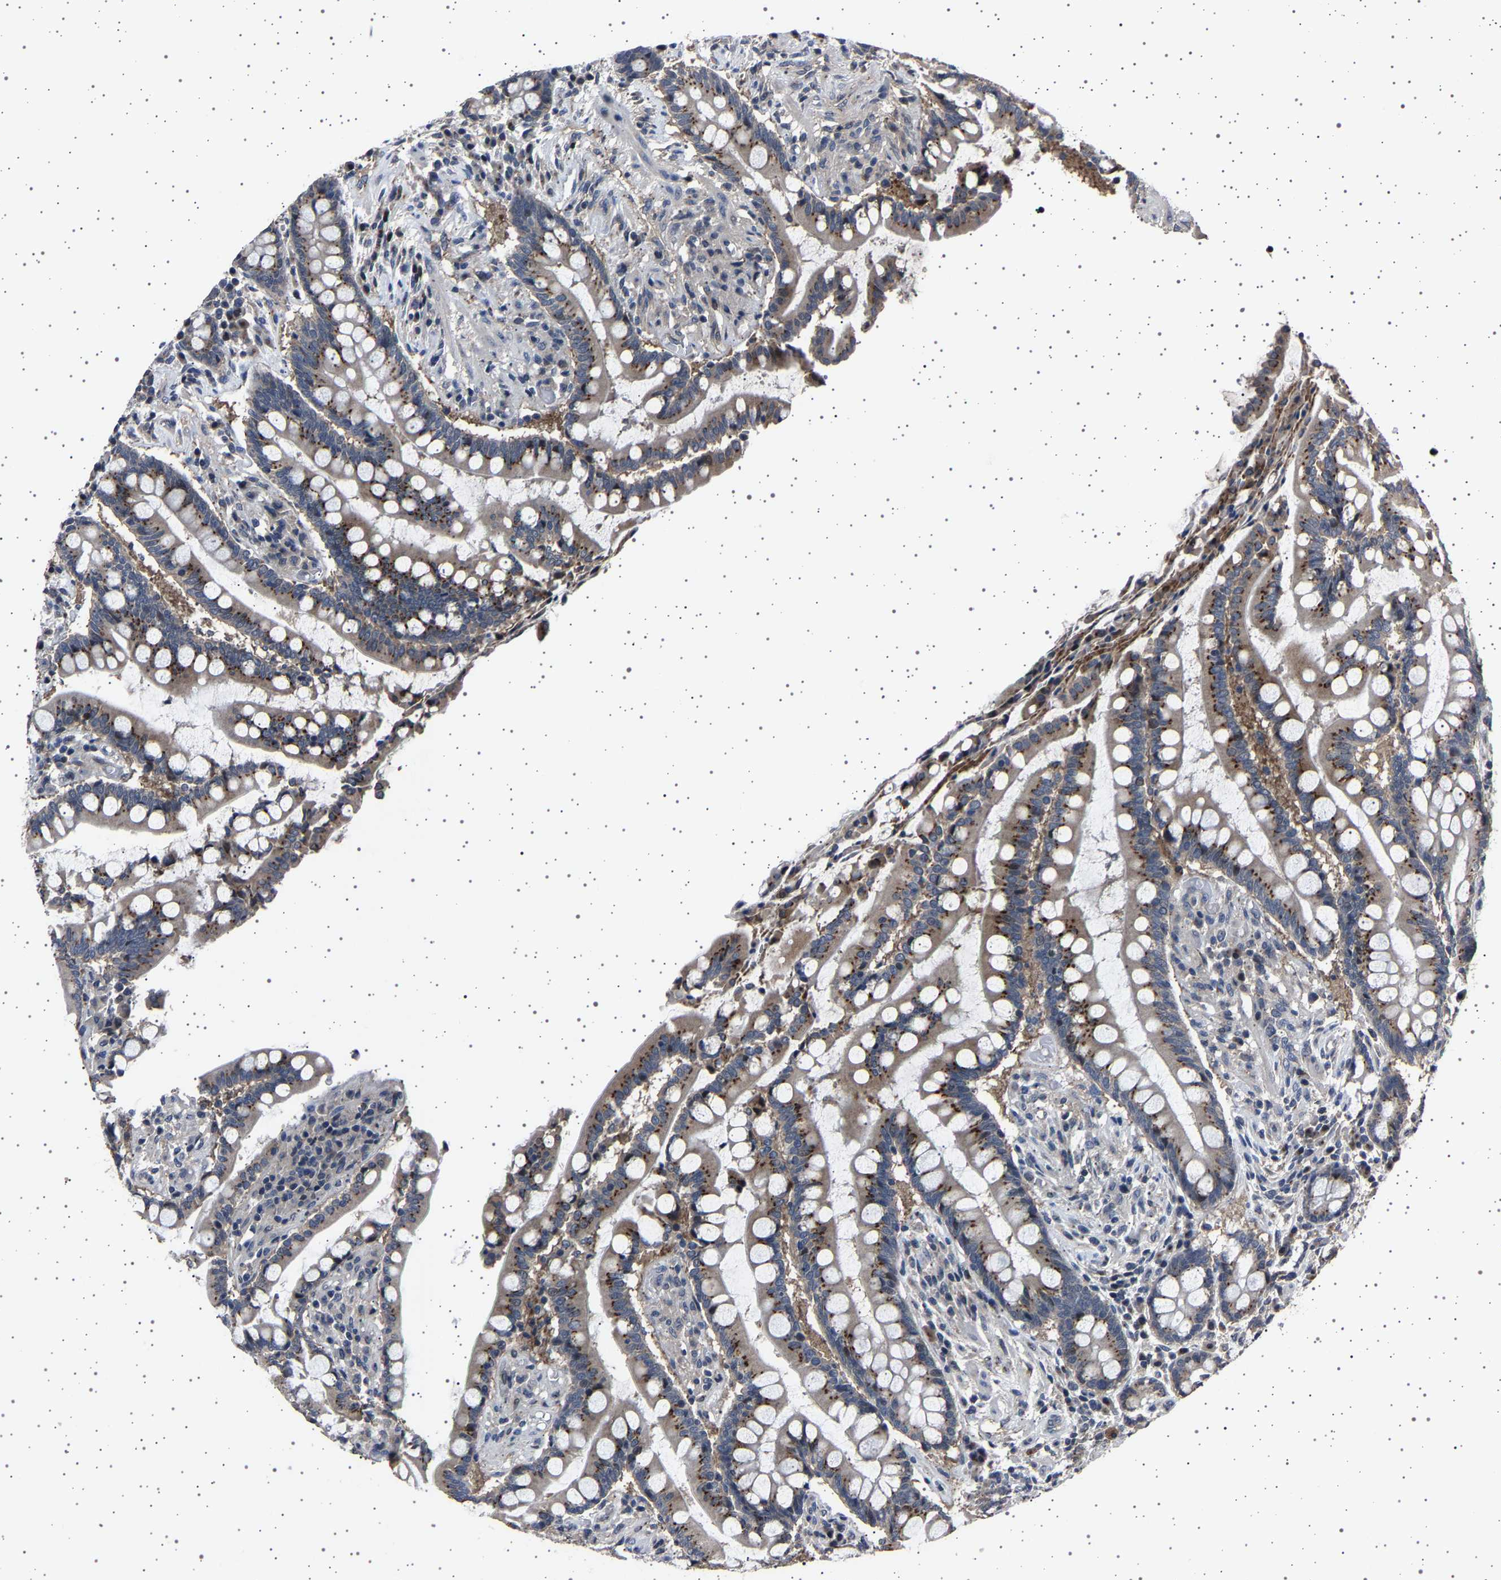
{"staining": {"intensity": "weak", "quantity": "25%-75%", "location": "cytoplasmic/membranous"}, "tissue": "colon", "cell_type": "Endothelial cells", "image_type": "normal", "snomed": [{"axis": "morphology", "description": "Normal tissue, NOS"}, {"axis": "topography", "description": "Colon"}], "caption": "Endothelial cells exhibit low levels of weak cytoplasmic/membranous expression in approximately 25%-75% of cells in unremarkable human colon. (Stains: DAB (3,3'-diaminobenzidine) in brown, nuclei in blue, Microscopy: brightfield microscopy at high magnification).", "gene": "NCKAP1", "patient": {"sex": "male", "age": 73}}